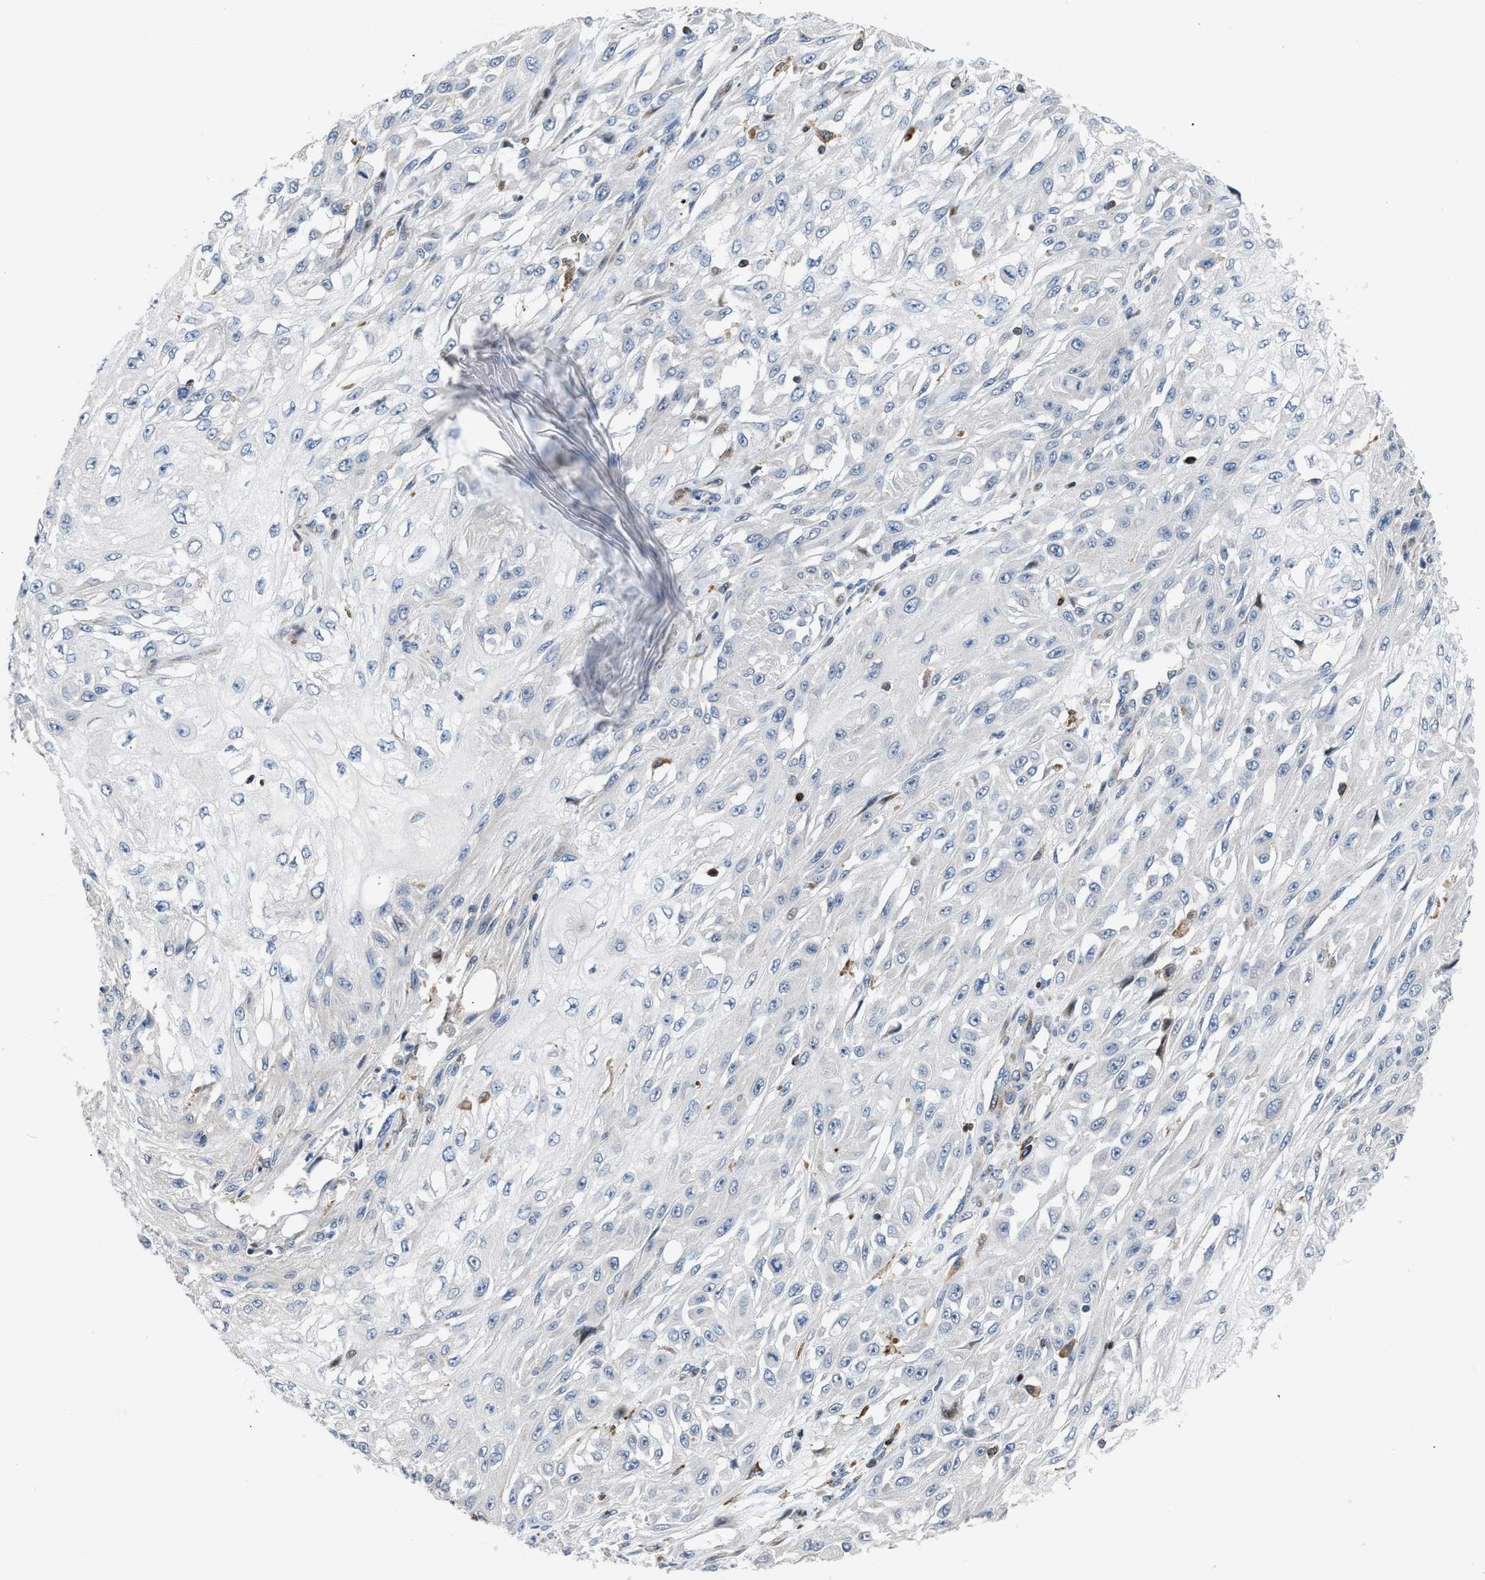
{"staining": {"intensity": "negative", "quantity": "none", "location": "none"}, "tissue": "skin cancer", "cell_type": "Tumor cells", "image_type": "cancer", "snomed": [{"axis": "morphology", "description": "Squamous cell carcinoma, NOS"}, {"axis": "morphology", "description": "Squamous cell carcinoma, metastatic, NOS"}, {"axis": "topography", "description": "Skin"}, {"axis": "topography", "description": "Lymph node"}], "caption": "IHC of skin cancer exhibits no staining in tumor cells.", "gene": "ATP9A", "patient": {"sex": "male", "age": 75}}